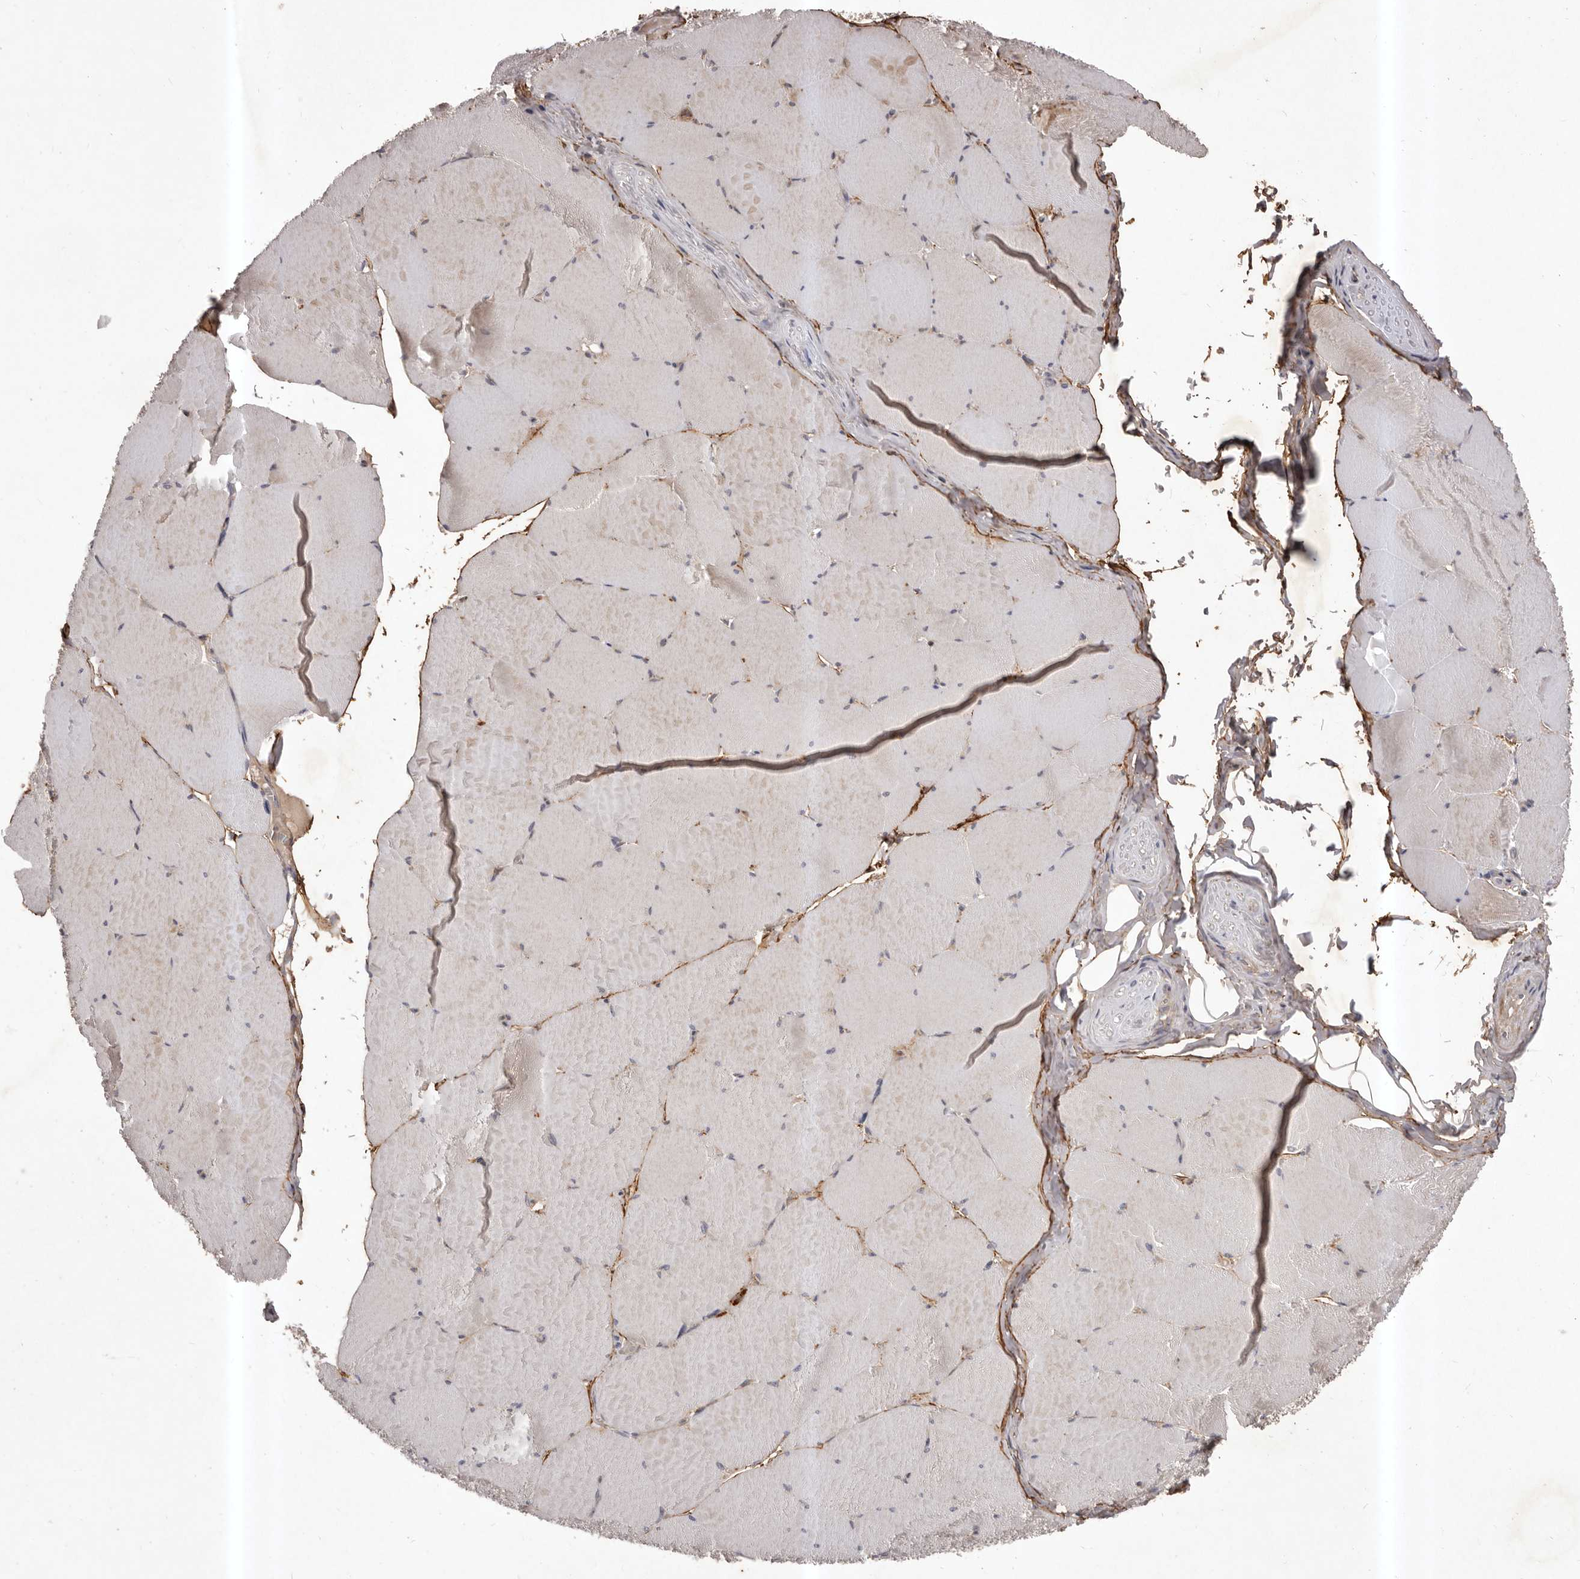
{"staining": {"intensity": "weak", "quantity": "25%-75%", "location": "cytoplasmic/membranous"}, "tissue": "skeletal muscle", "cell_type": "Myocytes", "image_type": "normal", "snomed": [{"axis": "morphology", "description": "Normal tissue, NOS"}, {"axis": "topography", "description": "Skeletal muscle"}, {"axis": "topography", "description": "Head-Neck"}], "caption": "Weak cytoplasmic/membranous expression for a protein is present in approximately 25%-75% of myocytes of normal skeletal muscle using immunohistochemistry (IHC).", "gene": "HBS1L", "patient": {"sex": "male", "age": 66}}